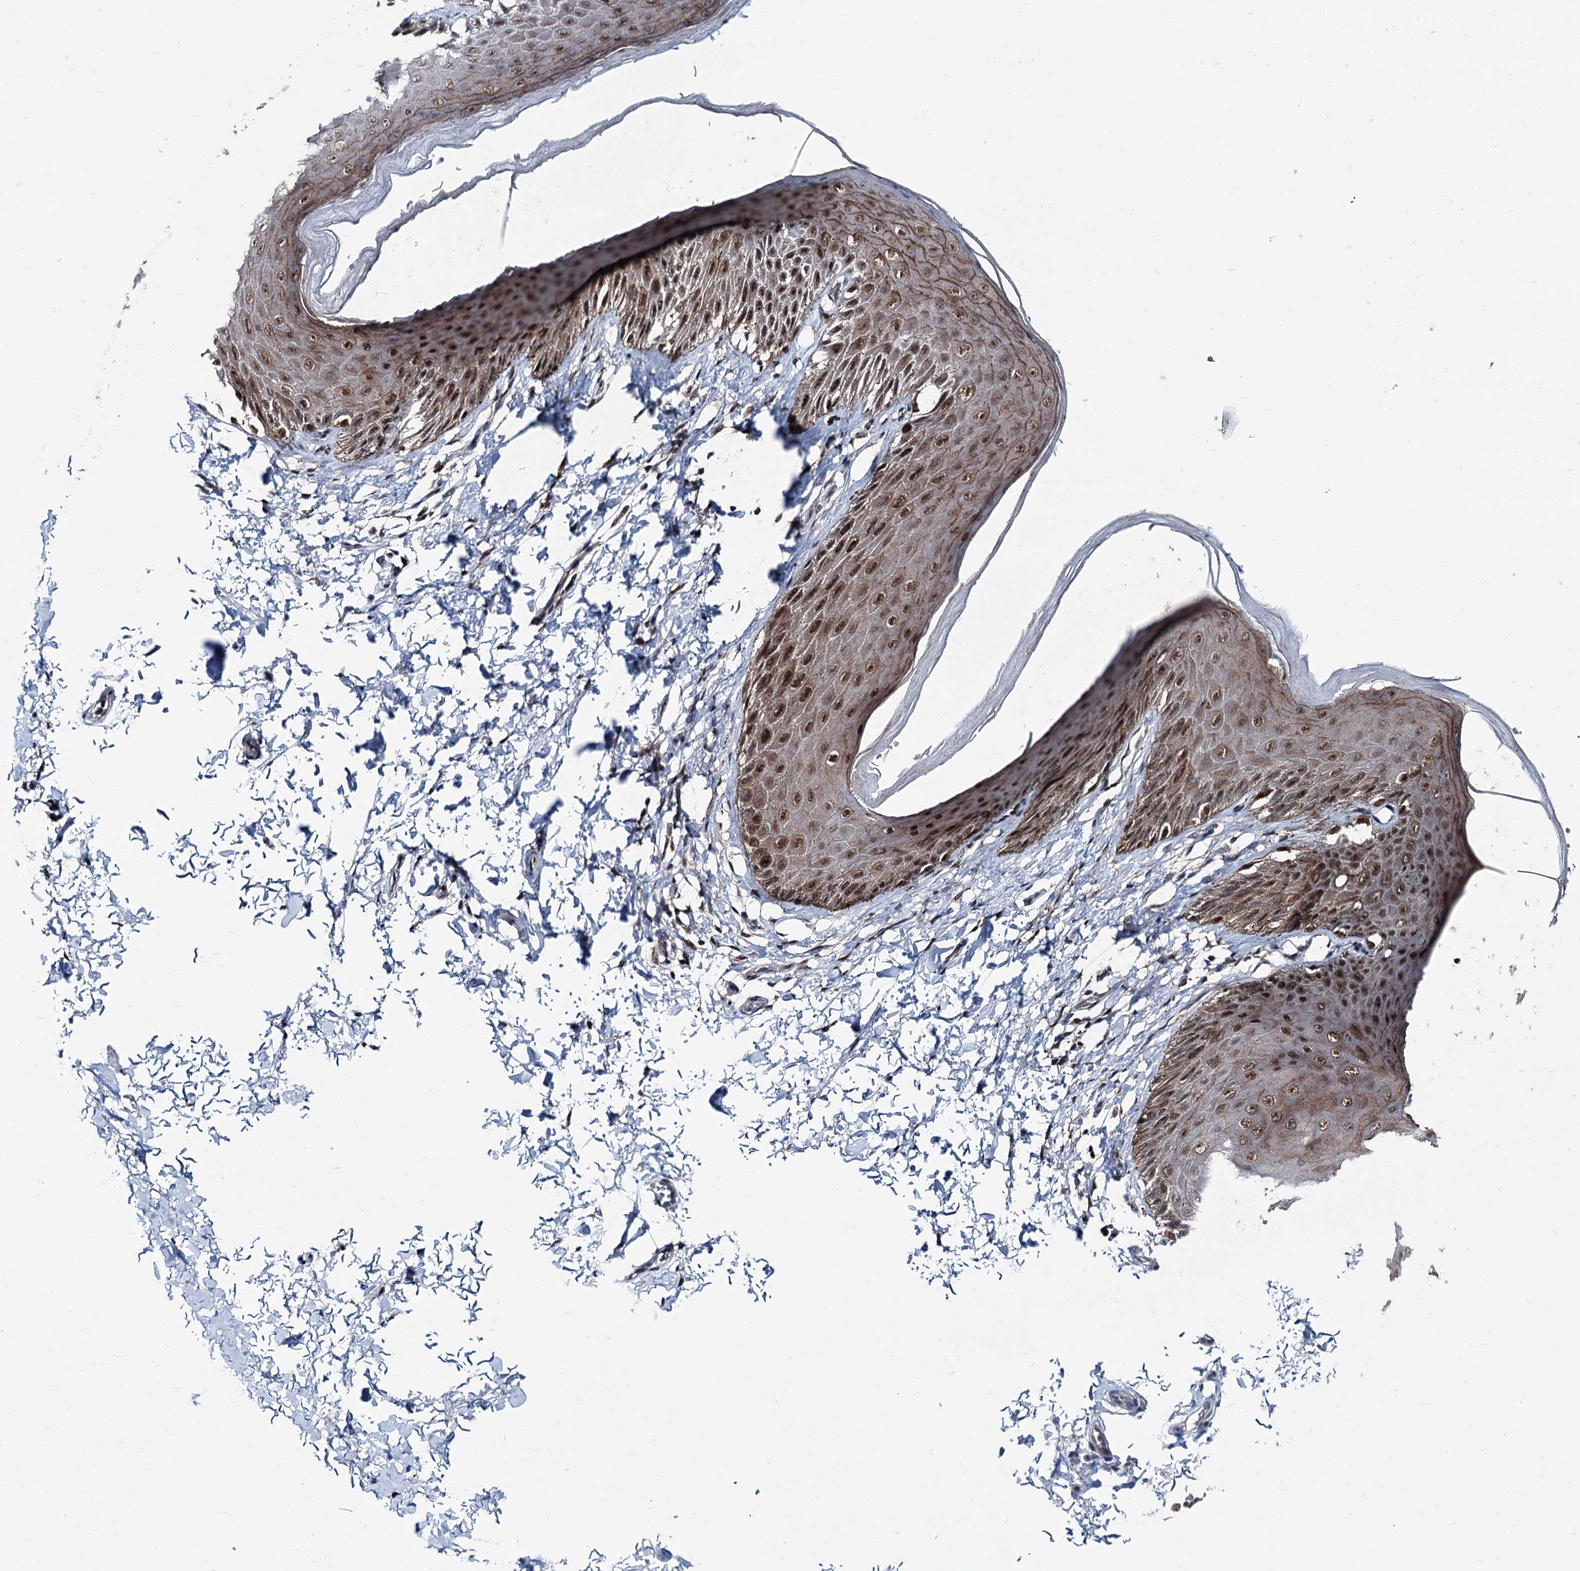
{"staining": {"intensity": "strong", "quantity": ">75%", "location": "cytoplasmic/membranous,nuclear"}, "tissue": "skin", "cell_type": "Epidermal cells", "image_type": "normal", "snomed": [{"axis": "morphology", "description": "Normal tissue, NOS"}, {"axis": "topography", "description": "Anal"}], "caption": "Immunohistochemical staining of normal human skin displays high levels of strong cytoplasmic/membranous,nuclear staining in approximately >75% of epidermal cells. The protein is stained brown, and the nuclei are stained in blue (DAB (3,3'-diaminobenzidine) IHC with brightfield microscopy, high magnification).", "gene": "PSMD13", "patient": {"sex": "male", "age": 44}}